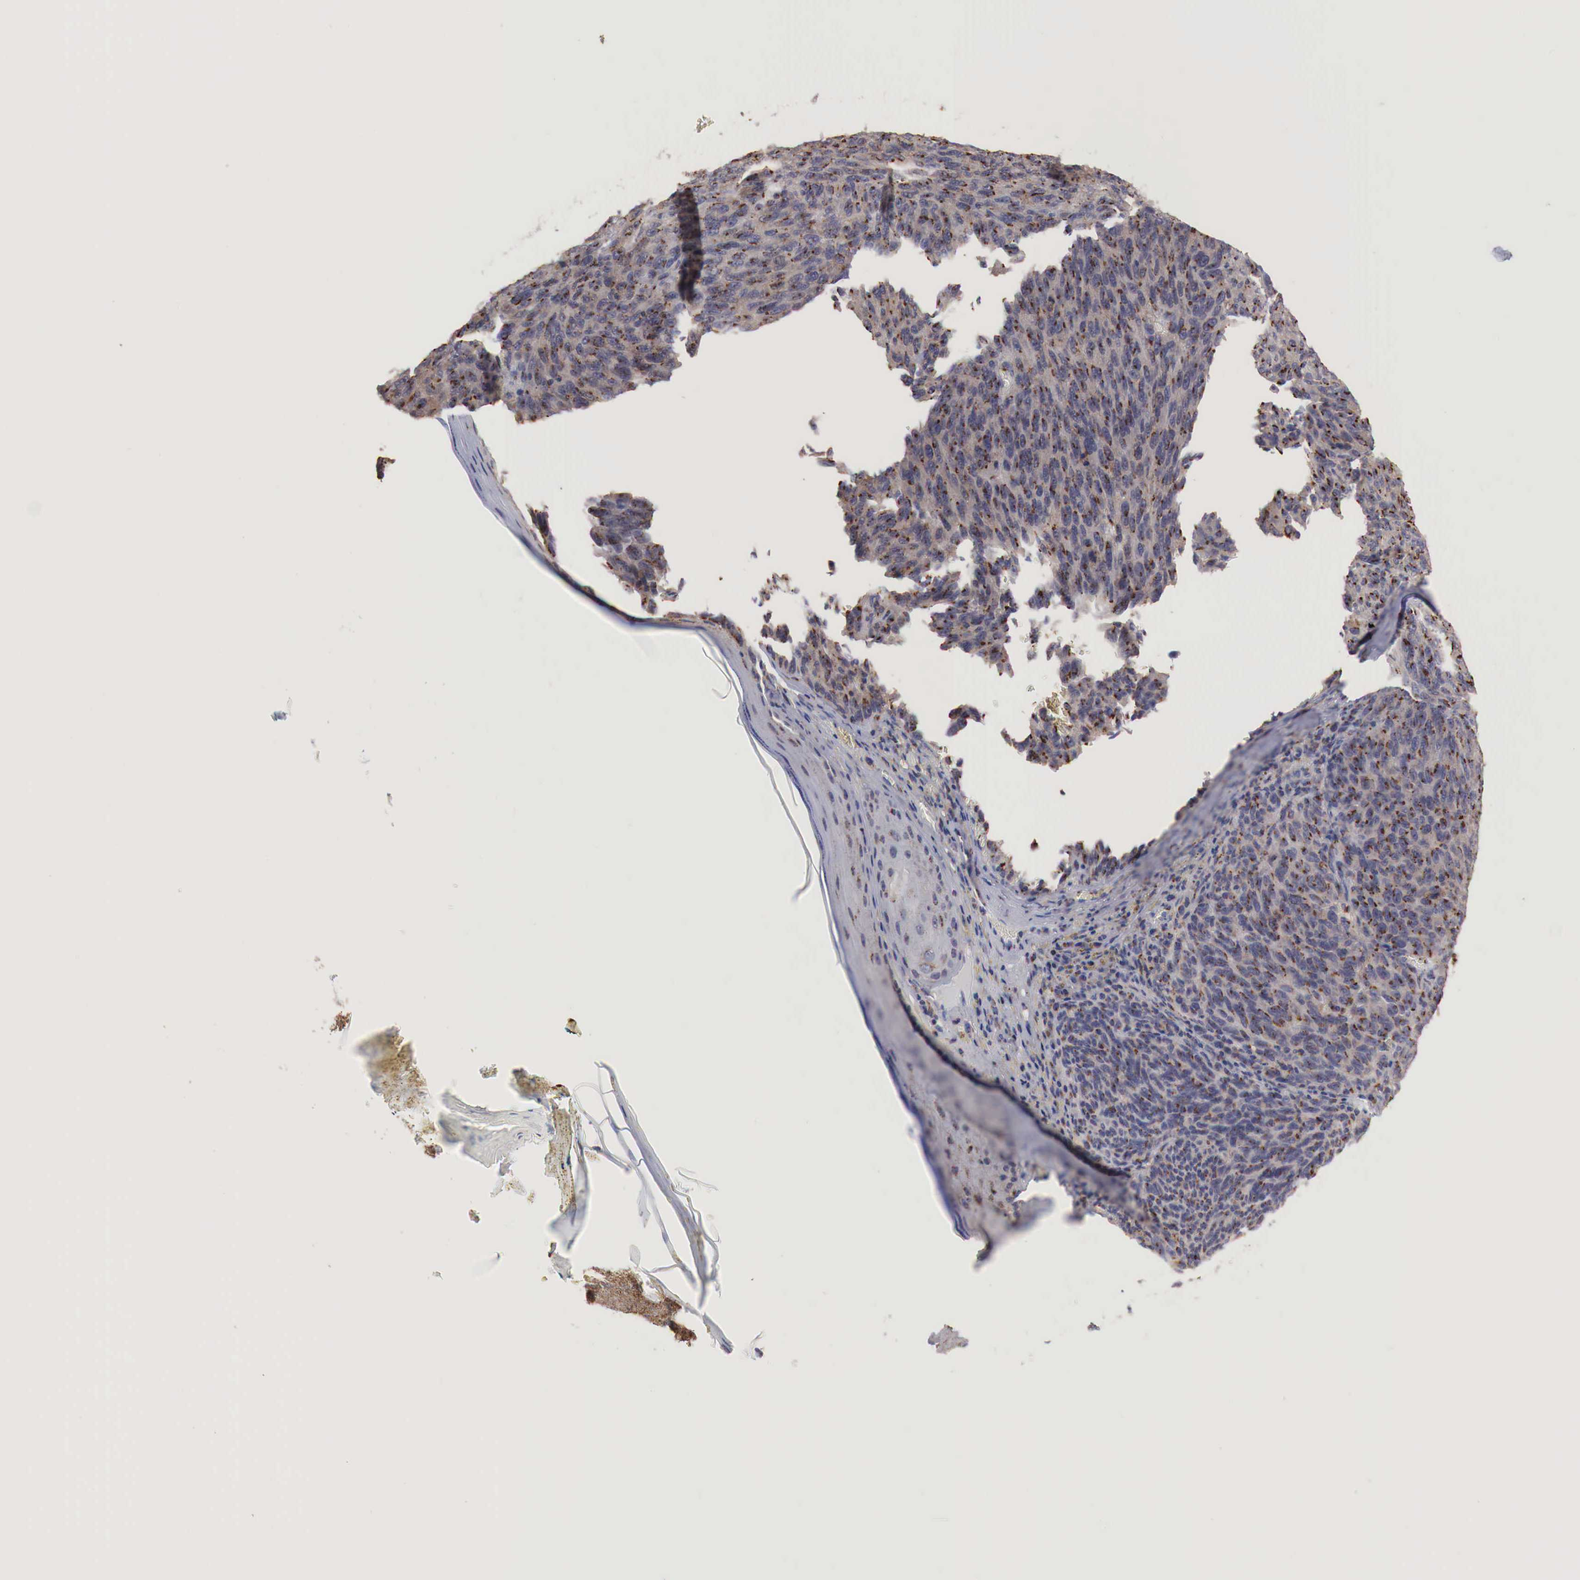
{"staining": {"intensity": "moderate", "quantity": ">75%", "location": "cytoplasmic/membranous"}, "tissue": "melanoma", "cell_type": "Tumor cells", "image_type": "cancer", "snomed": [{"axis": "morphology", "description": "Malignant melanoma, NOS"}, {"axis": "topography", "description": "Skin"}], "caption": "Immunohistochemistry (DAB) staining of human malignant melanoma shows moderate cytoplasmic/membranous protein positivity in about >75% of tumor cells.", "gene": "SYAP1", "patient": {"sex": "male", "age": 76}}